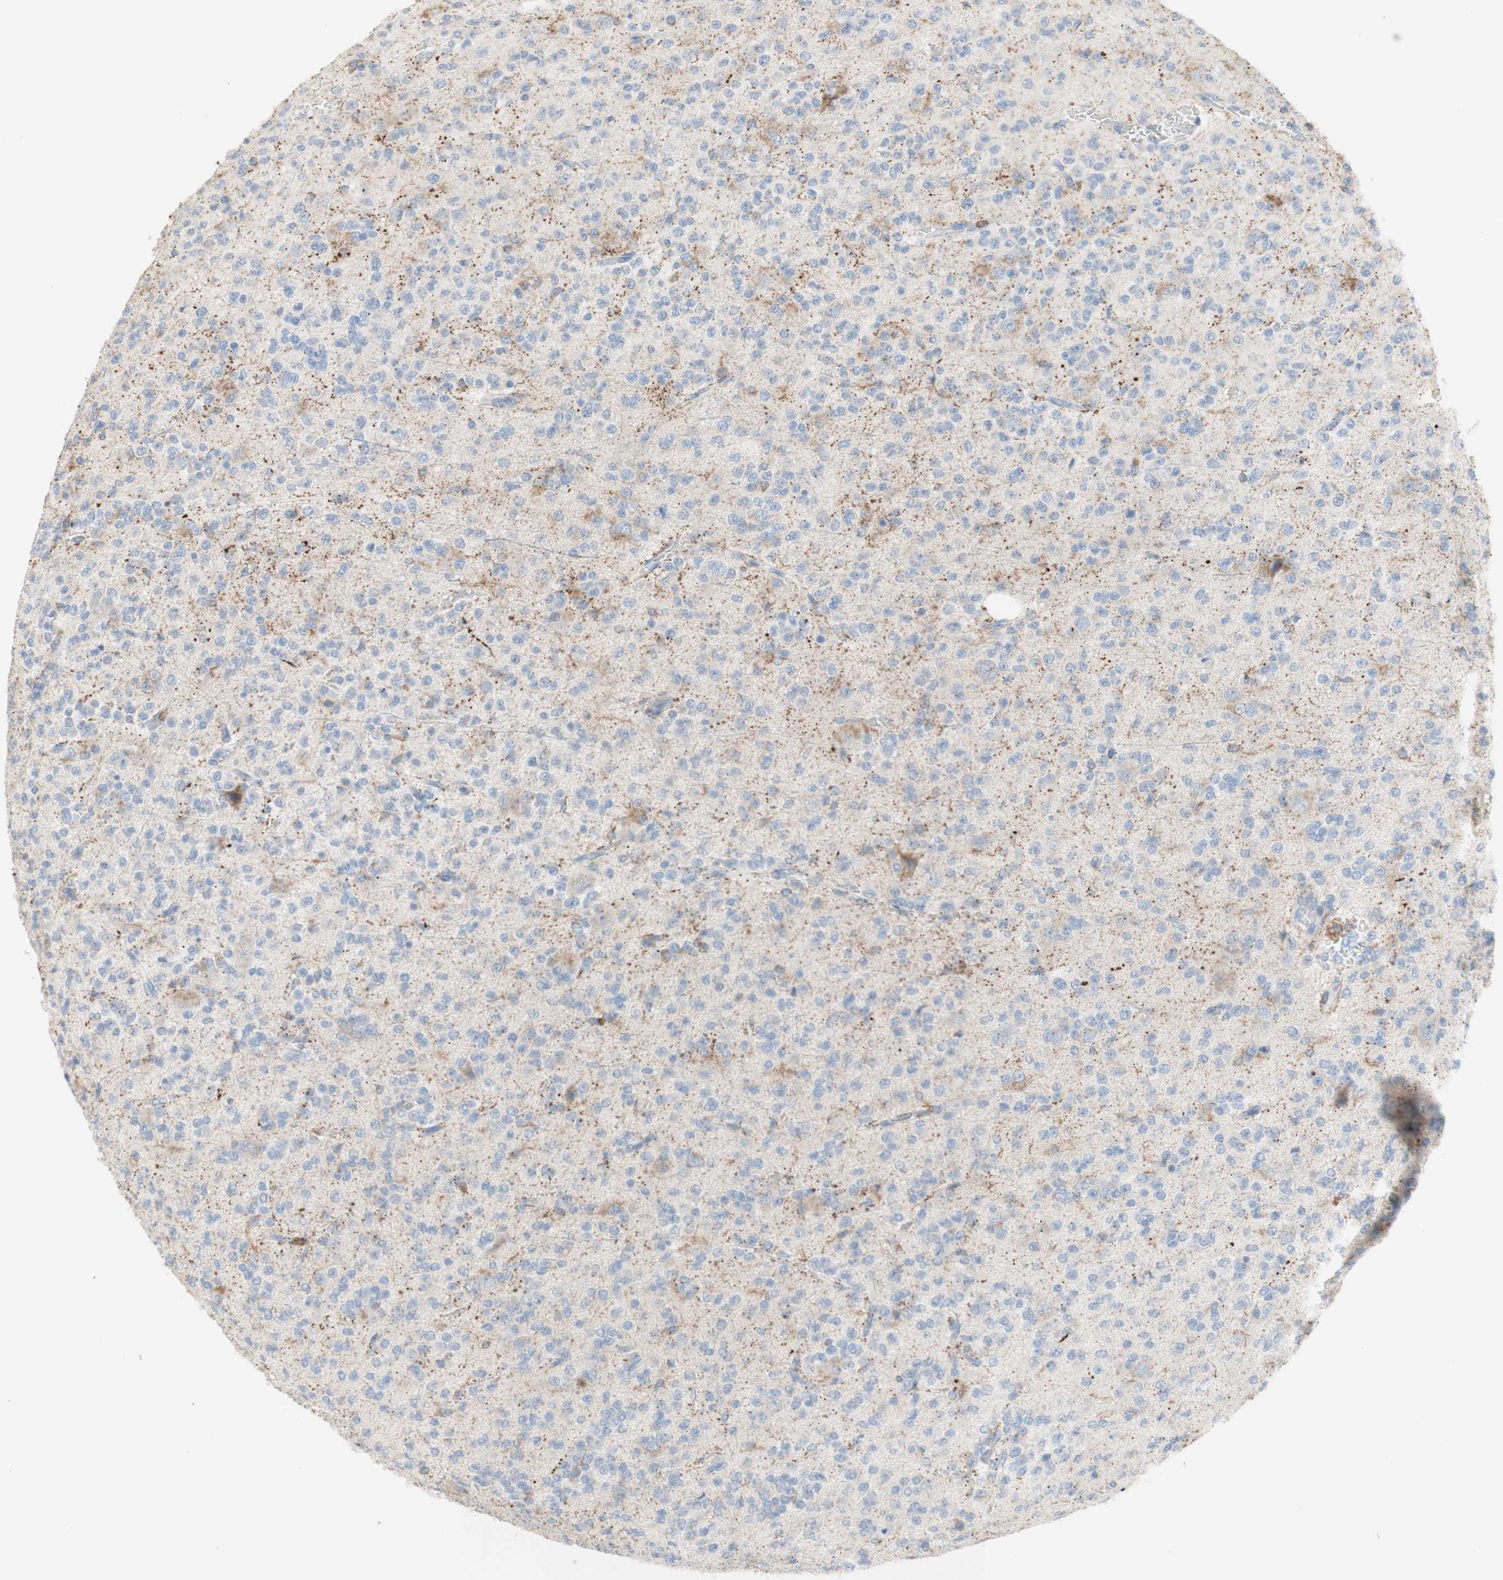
{"staining": {"intensity": "negative", "quantity": "none", "location": "none"}, "tissue": "glioma", "cell_type": "Tumor cells", "image_type": "cancer", "snomed": [{"axis": "morphology", "description": "Glioma, malignant, Low grade"}, {"axis": "topography", "description": "Brain"}], "caption": "The image reveals no significant staining in tumor cells of malignant glioma (low-grade). The staining is performed using DAB (3,3'-diaminobenzidine) brown chromogen with nuclei counter-stained in using hematoxylin.", "gene": "SPINK6", "patient": {"sex": "male", "age": 38}}